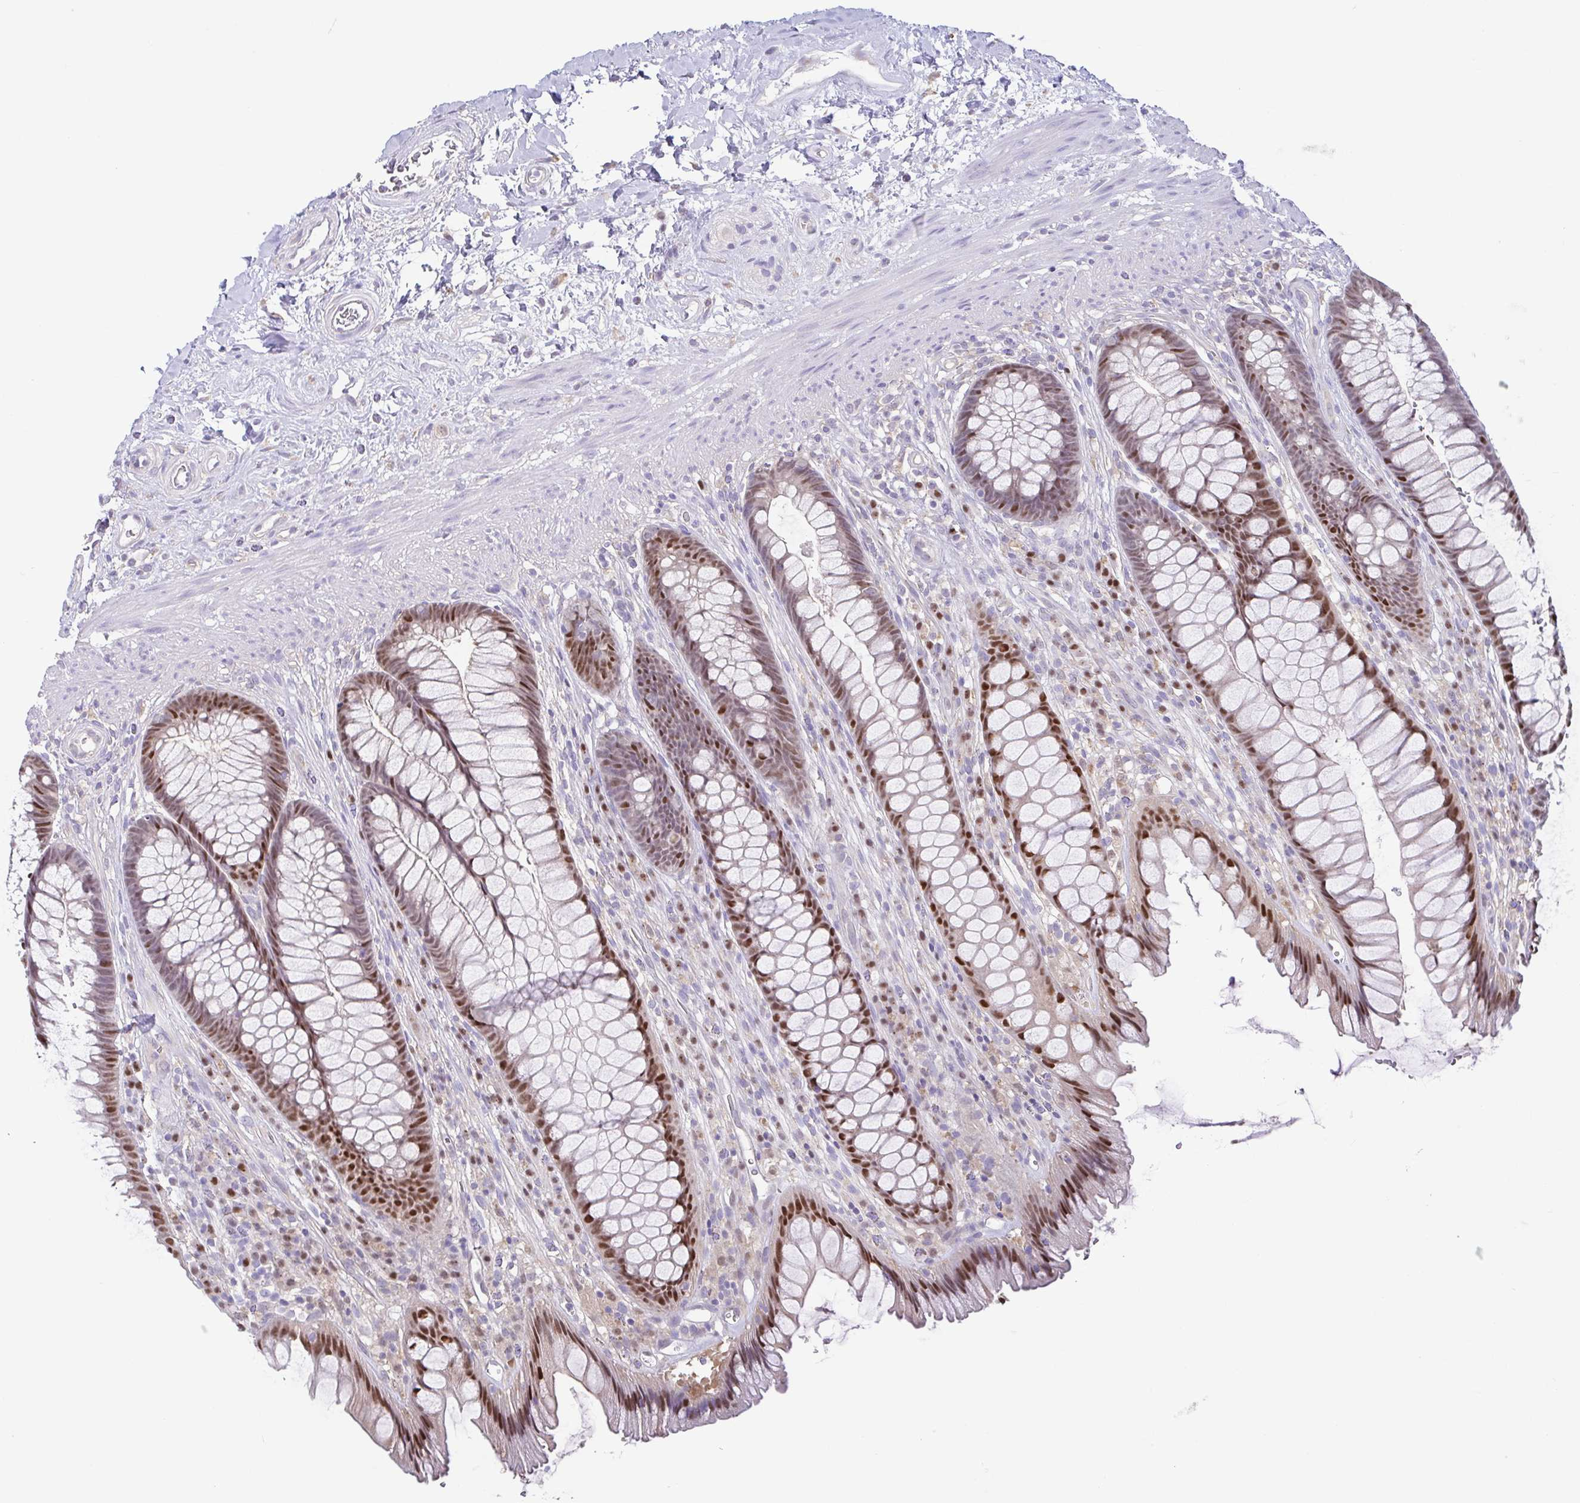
{"staining": {"intensity": "moderate", "quantity": ">75%", "location": "nuclear"}, "tissue": "rectum", "cell_type": "Glandular cells", "image_type": "normal", "snomed": [{"axis": "morphology", "description": "Normal tissue, NOS"}, {"axis": "topography", "description": "Rectum"}], "caption": "Immunohistochemical staining of normal human rectum displays moderate nuclear protein staining in about >75% of glandular cells. (brown staining indicates protein expression, while blue staining denotes nuclei).", "gene": "UBE2Q1", "patient": {"sex": "male", "age": 53}}